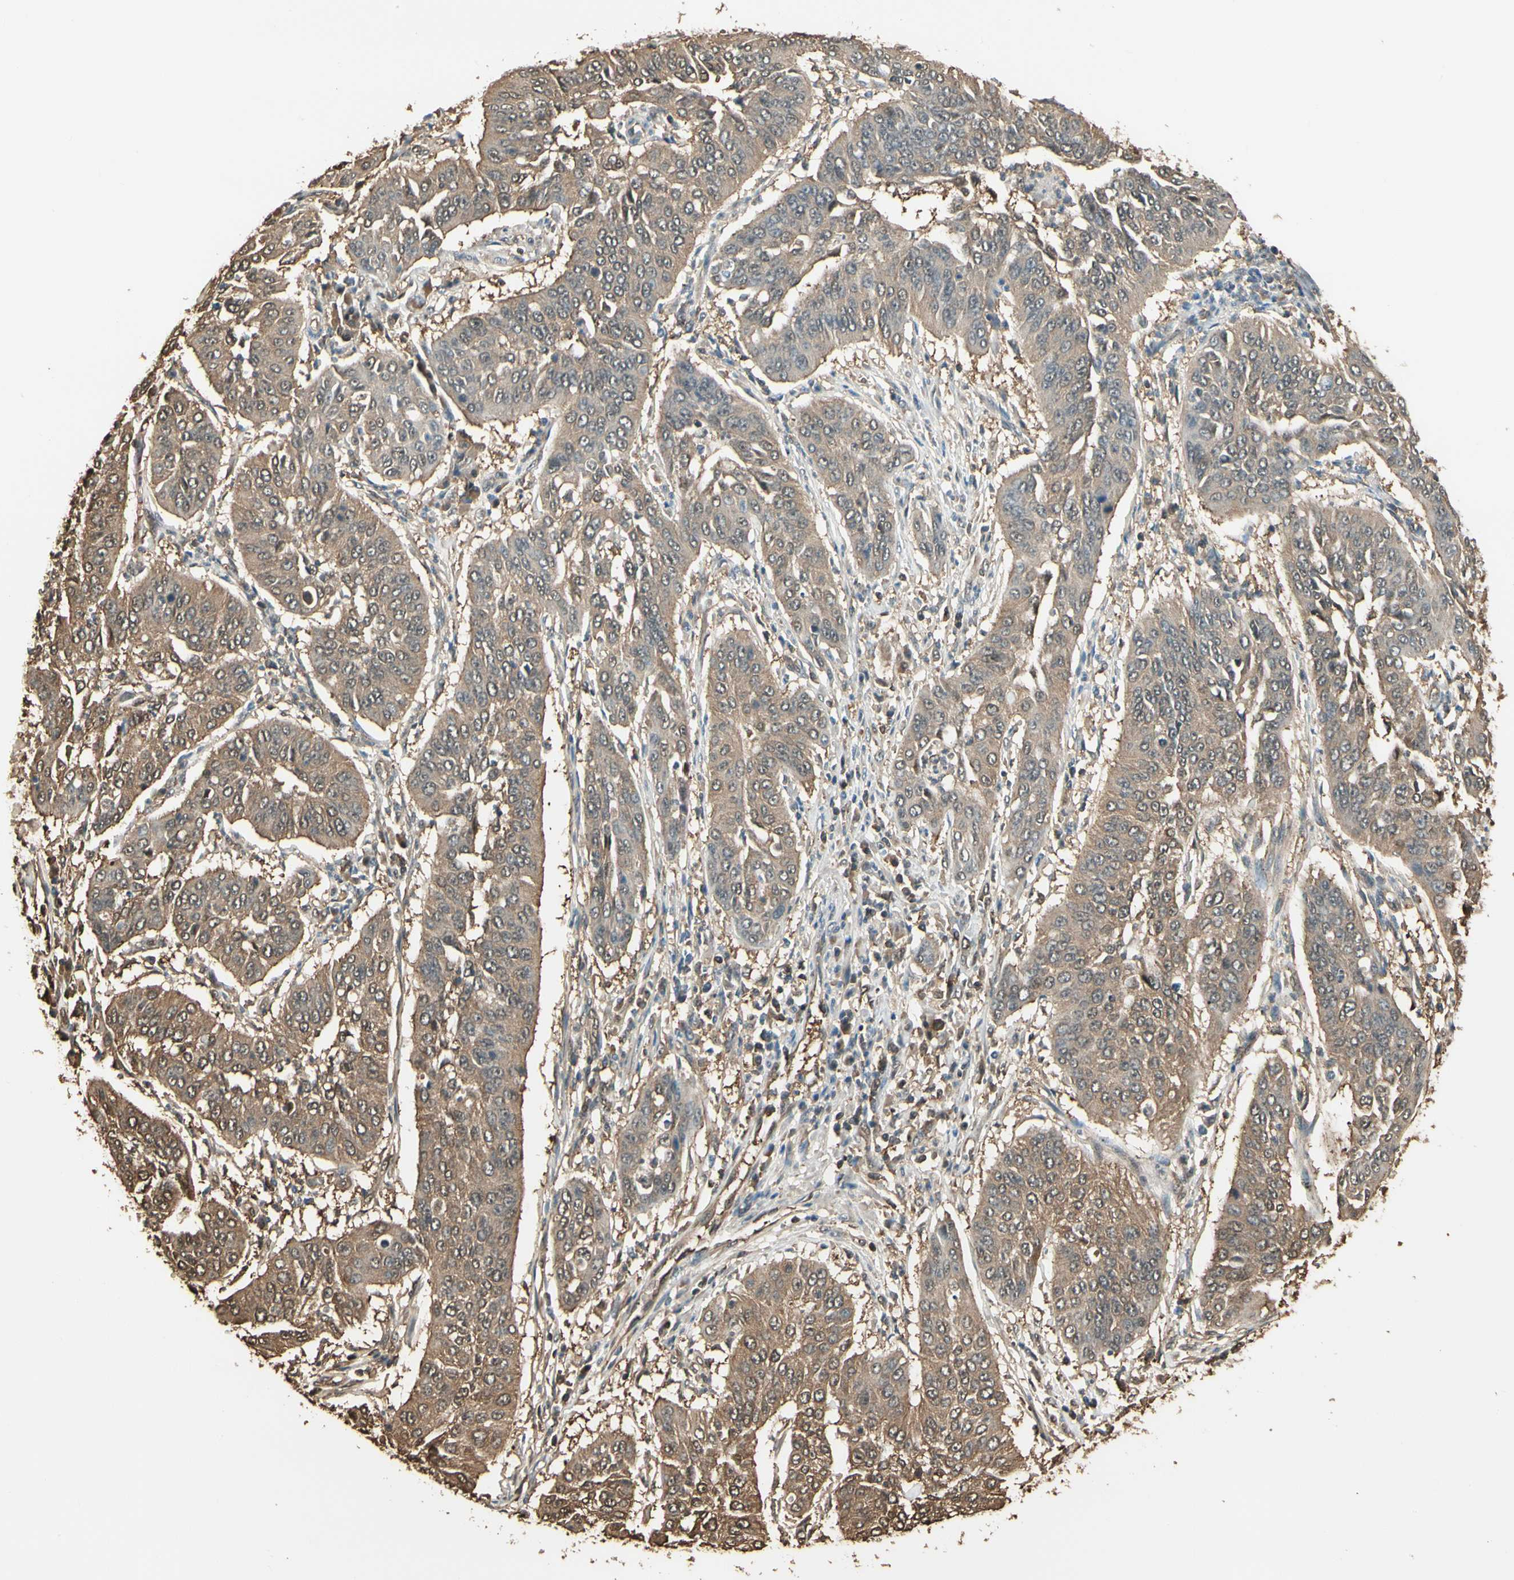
{"staining": {"intensity": "moderate", "quantity": ">75%", "location": "cytoplasmic/membranous"}, "tissue": "cervical cancer", "cell_type": "Tumor cells", "image_type": "cancer", "snomed": [{"axis": "morphology", "description": "Normal tissue, NOS"}, {"axis": "morphology", "description": "Squamous cell carcinoma, NOS"}, {"axis": "topography", "description": "Cervix"}], "caption": "The histopathology image exhibits staining of cervical squamous cell carcinoma, revealing moderate cytoplasmic/membranous protein staining (brown color) within tumor cells.", "gene": "YWHAE", "patient": {"sex": "female", "age": 39}}